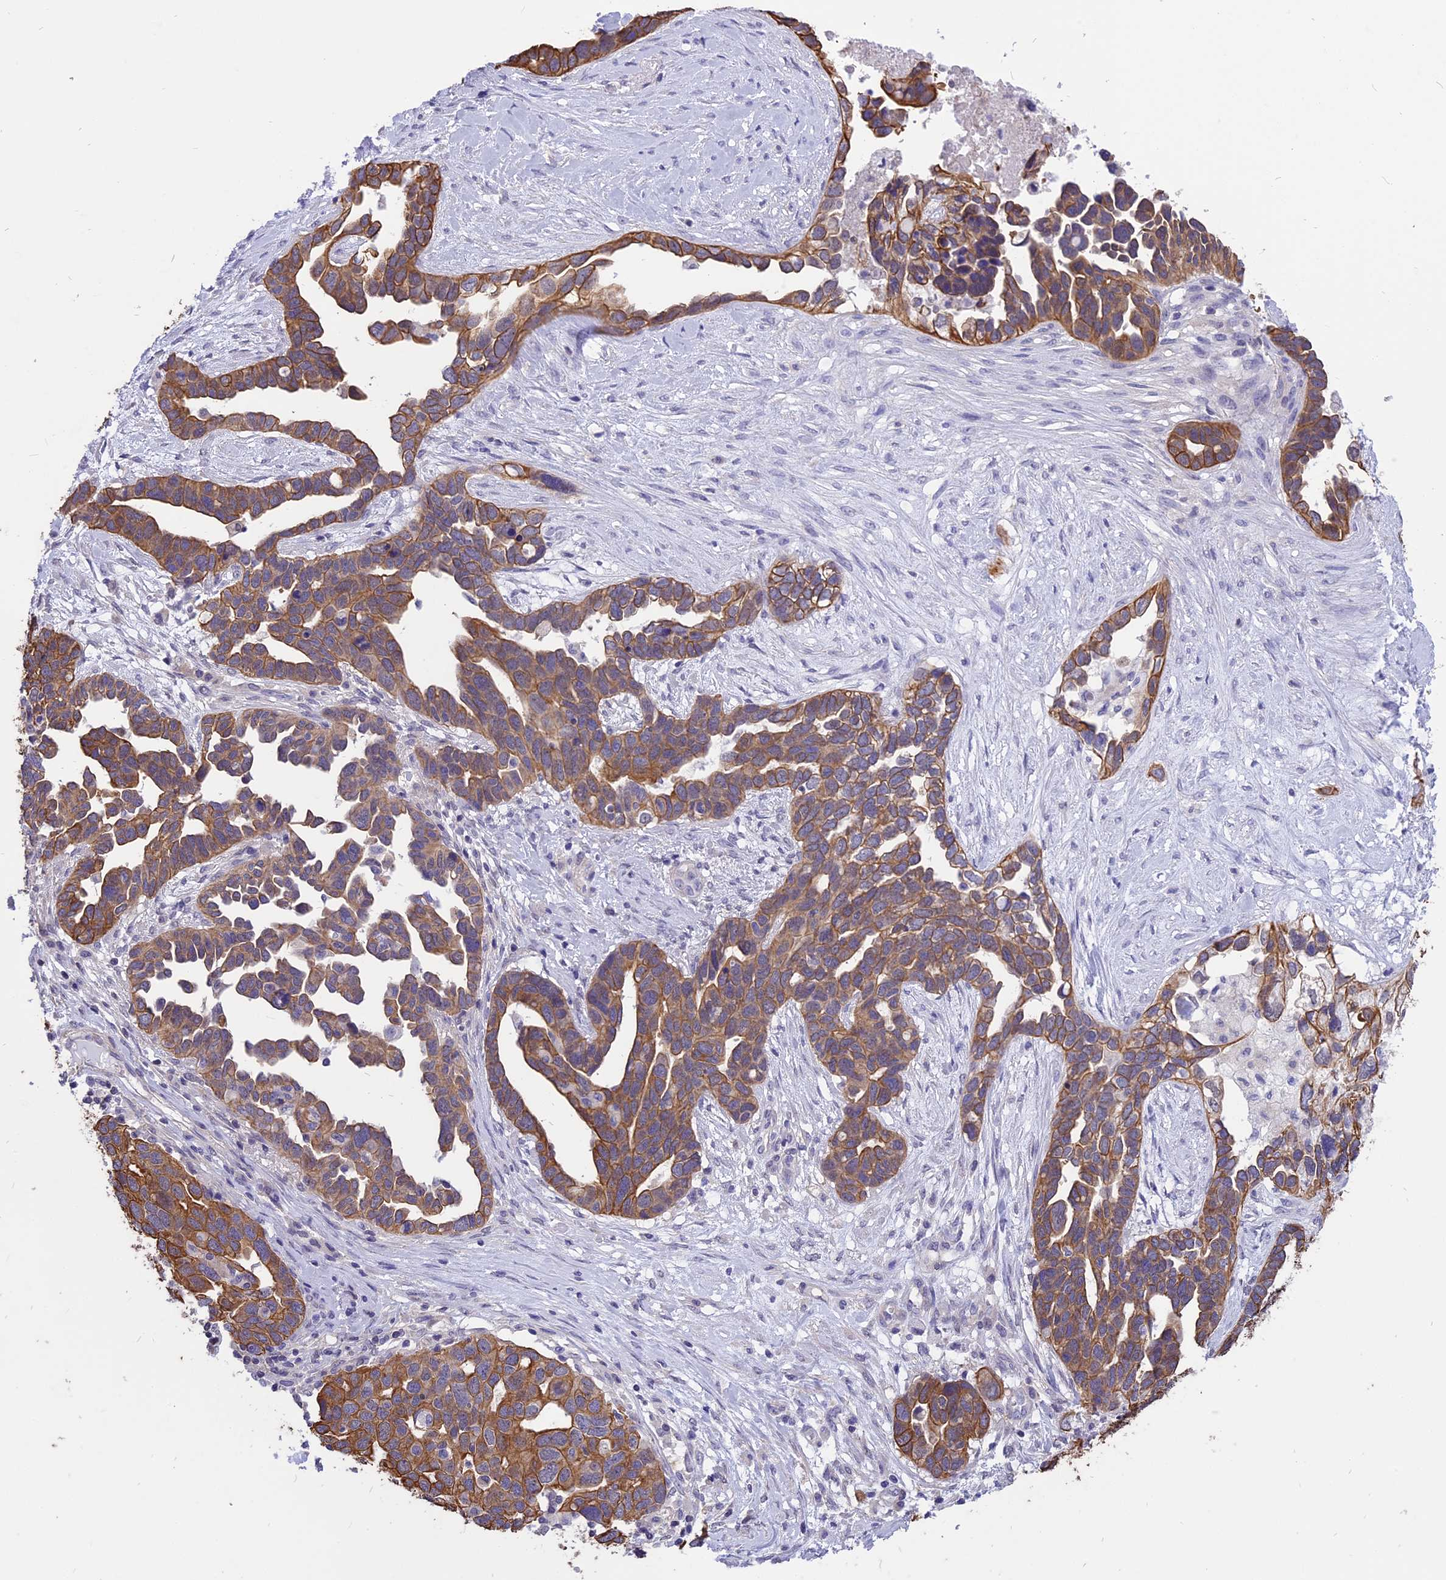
{"staining": {"intensity": "moderate", "quantity": ">75%", "location": "cytoplasmic/membranous"}, "tissue": "ovarian cancer", "cell_type": "Tumor cells", "image_type": "cancer", "snomed": [{"axis": "morphology", "description": "Cystadenocarcinoma, serous, NOS"}, {"axis": "topography", "description": "Ovary"}], "caption": "Tumor cells reveal moderate cytoplasmic/membranous staining in about >75% of cells in ovarian cancer.", "gene": "STUB1", "patient": {"sex": "female", "age": 54}}